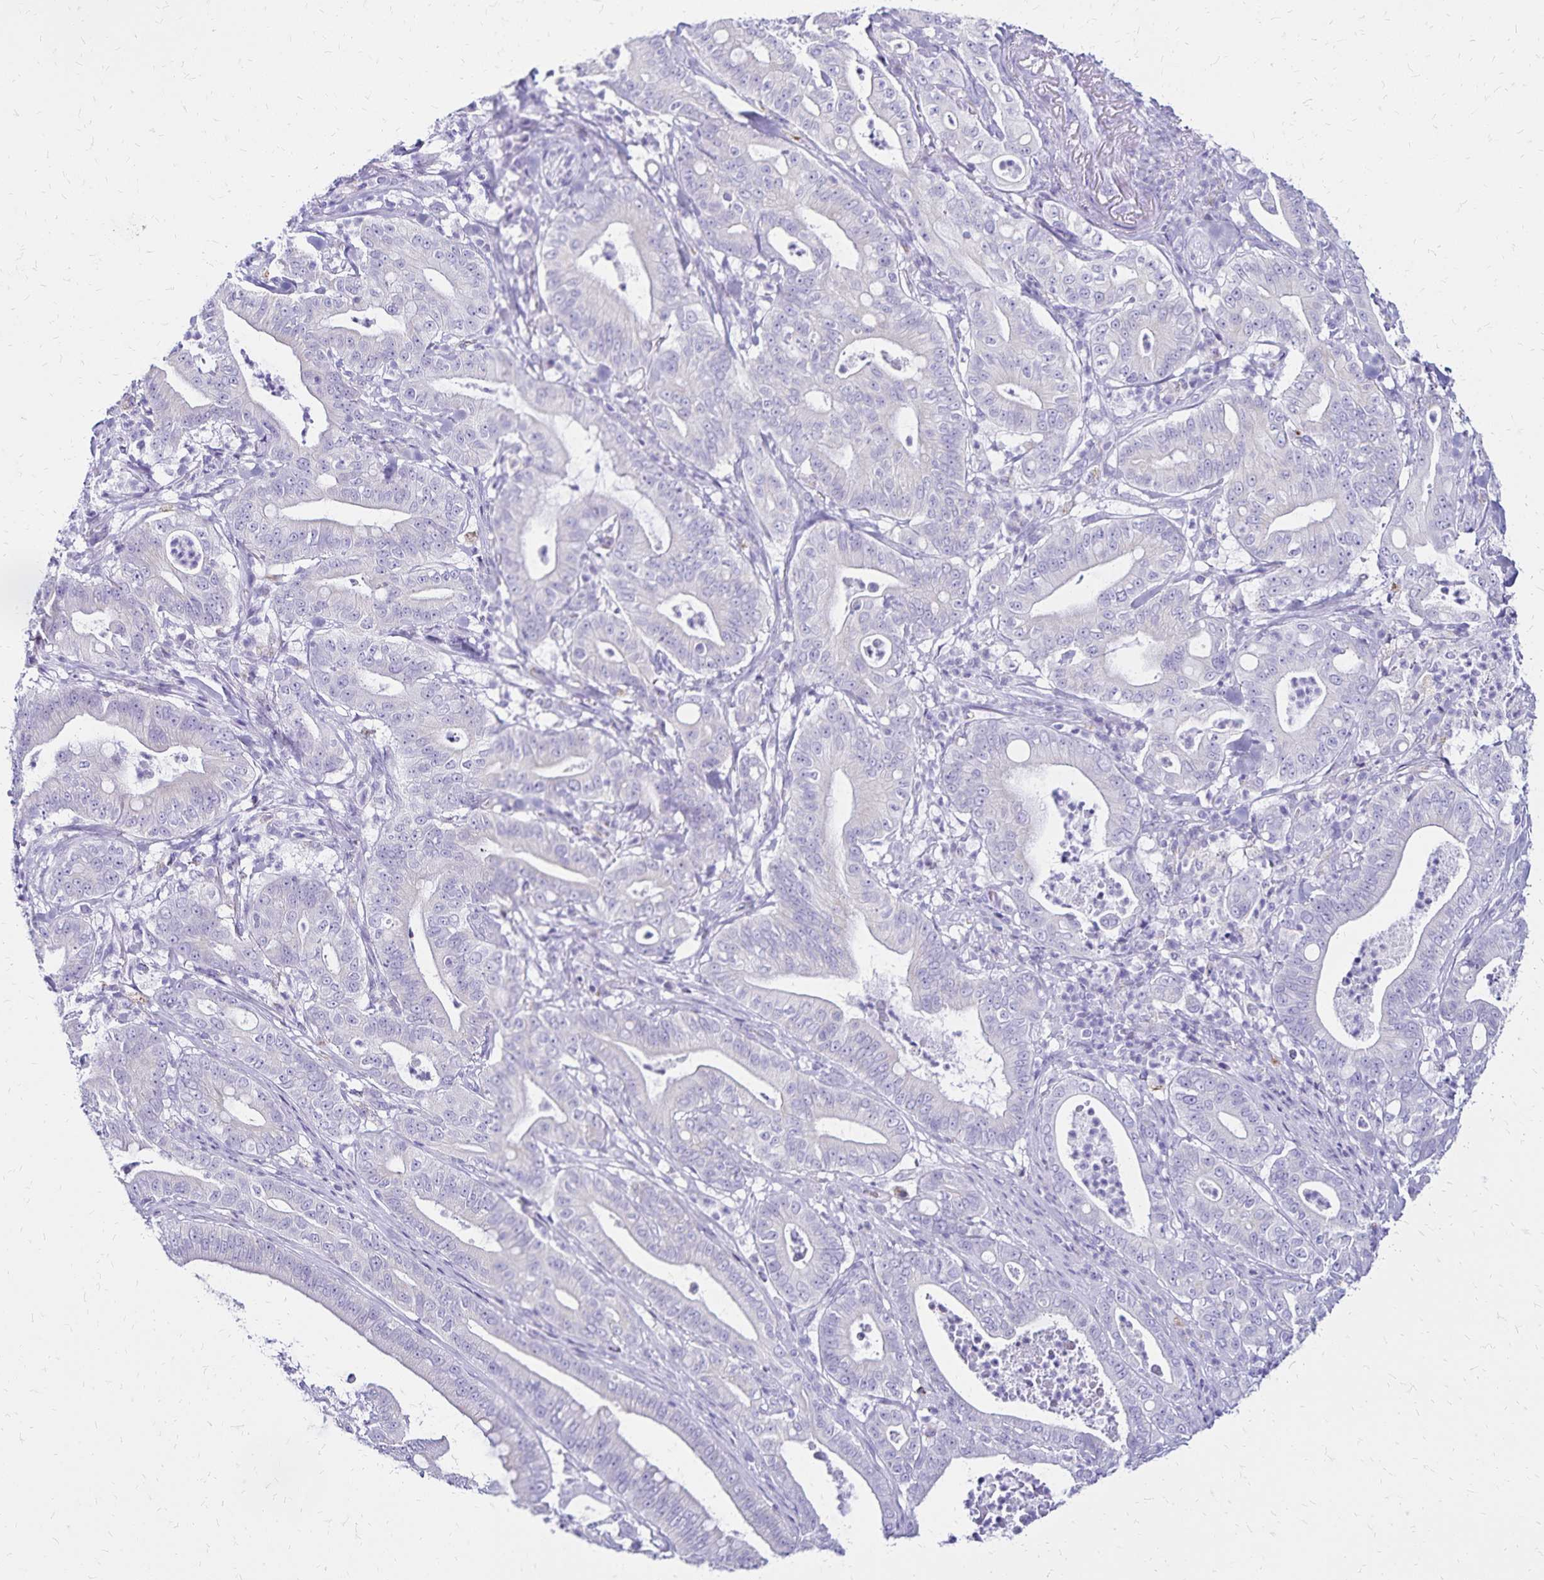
{"staining": {"intensity": "negative", "quantity": "none", "location": "none"}, "tissue": "pancreatic cancer", "cell_type": "Tumor cells", "image_type": "cancer", "snomed": [{"axis": "morphology", "description": "Adenocarcinoma, NOS"}, {"axis": "topography", "description": "Pancreas"}], "caption": "A high-resolution photomicrograph shows immunohistochemistry (IHC) staining of pancreatic cancer (adenocarcinoma), which exhibits no significant staining in tumor cells. (DAB (3,3'-diaminobenzidine) immunohistochemistry (IHC) with hematoxylin counter stain).", "gene": "LIN28B", "patient": {"sex": "male", "age": 71}}